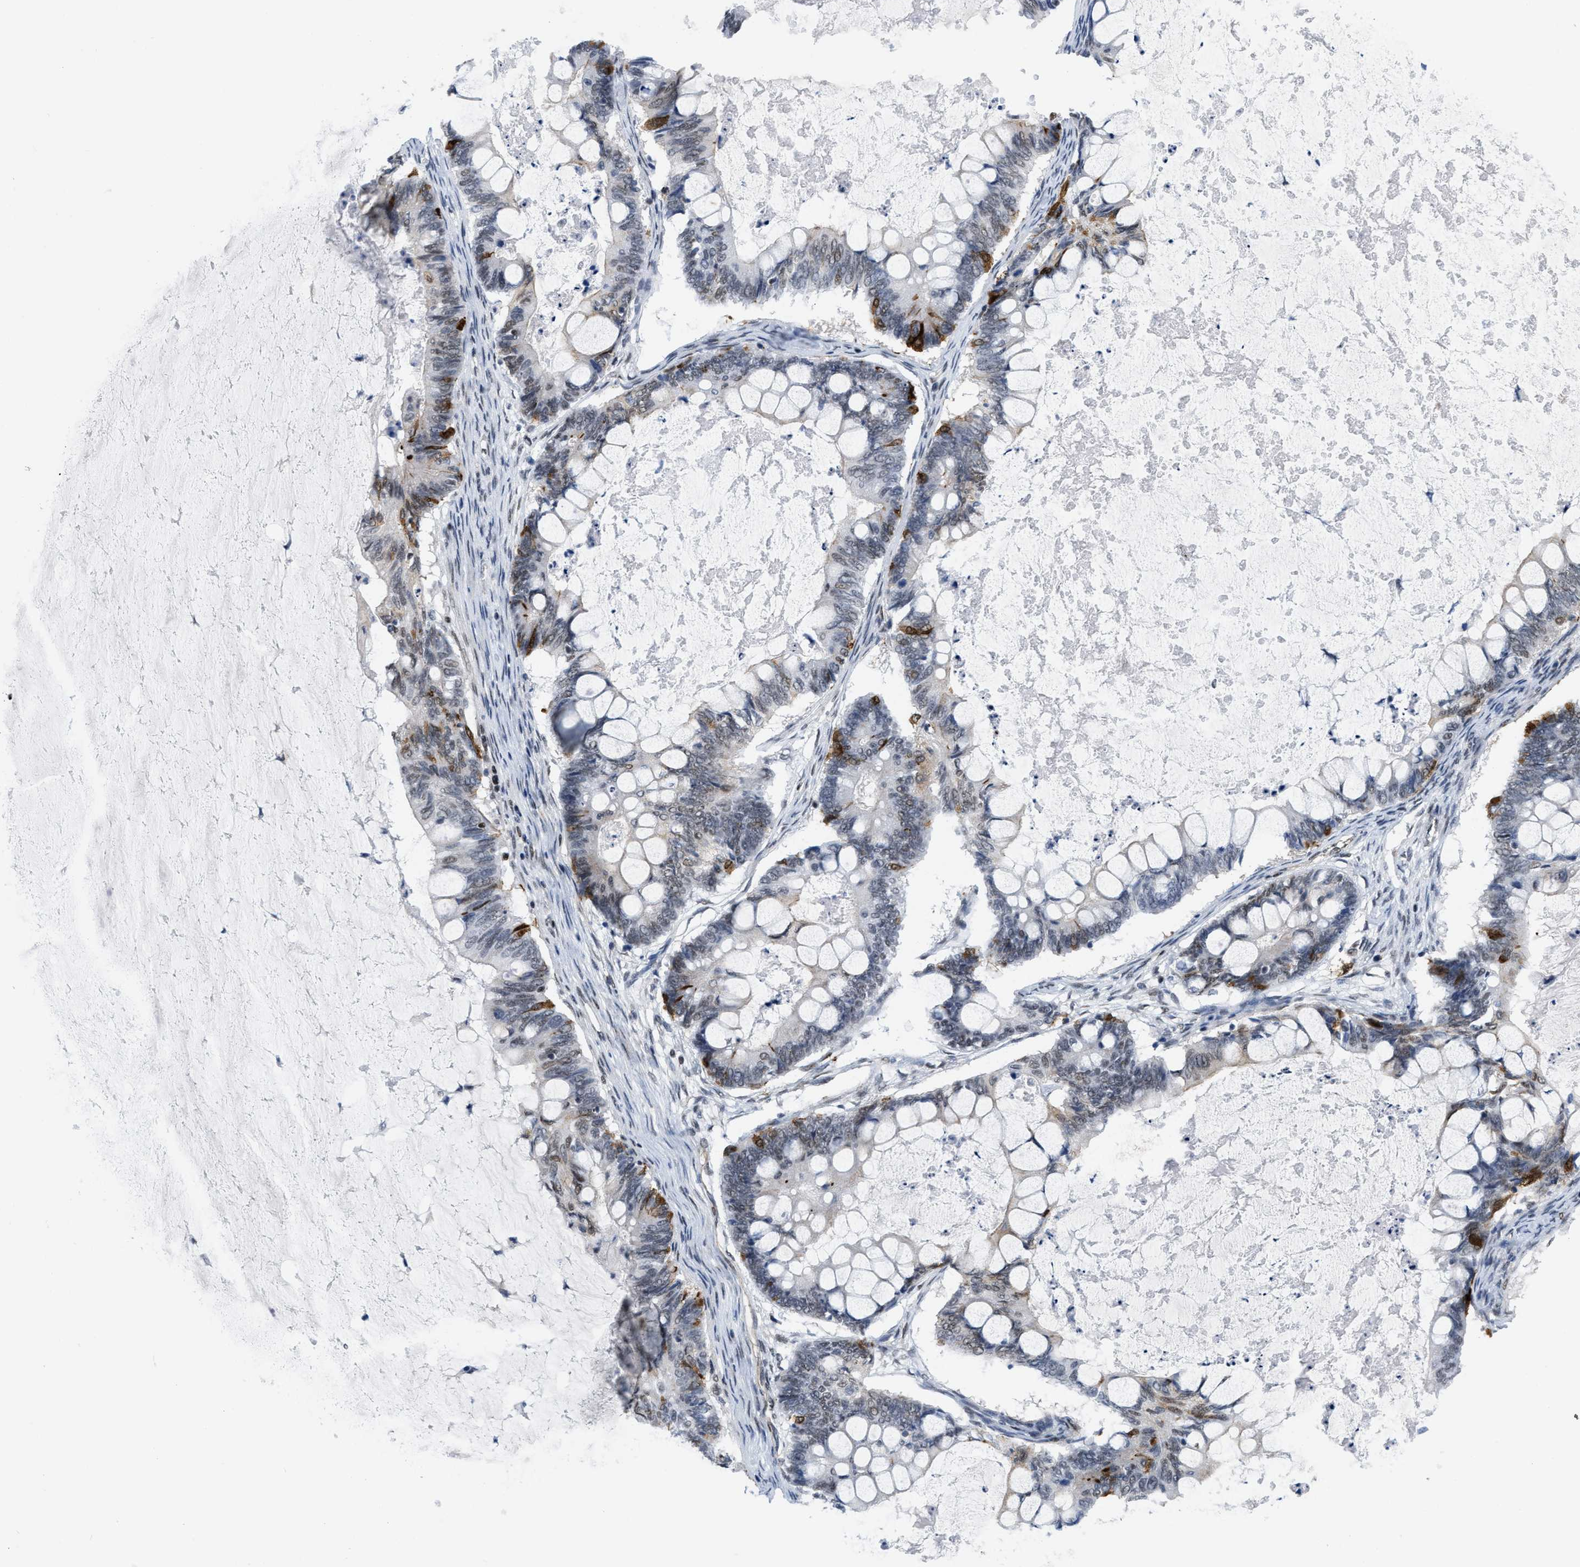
{"staining": {"intensity": "moderate", "quantity": "<25%", "location": "cytoplasmic/membranous,nuclear"}, "tissue": "ovarian cancer", "cell_type": "Tumor cells", "image_type": "cancer", "snomed": [{"axis": "morphology", "description": "Cystadenocarcinoma, mucinous, NOS"}, {"axis": "topography", "description": "Ovary"}], "caption": "IHC of ovarian cancer exhibits low levels of moderate cytoplasmic/membranous and nuclear expression in approximately <25% of tumor cells.", "gene": "MIER1", "patient": {"sex": "female", "age": 61}}